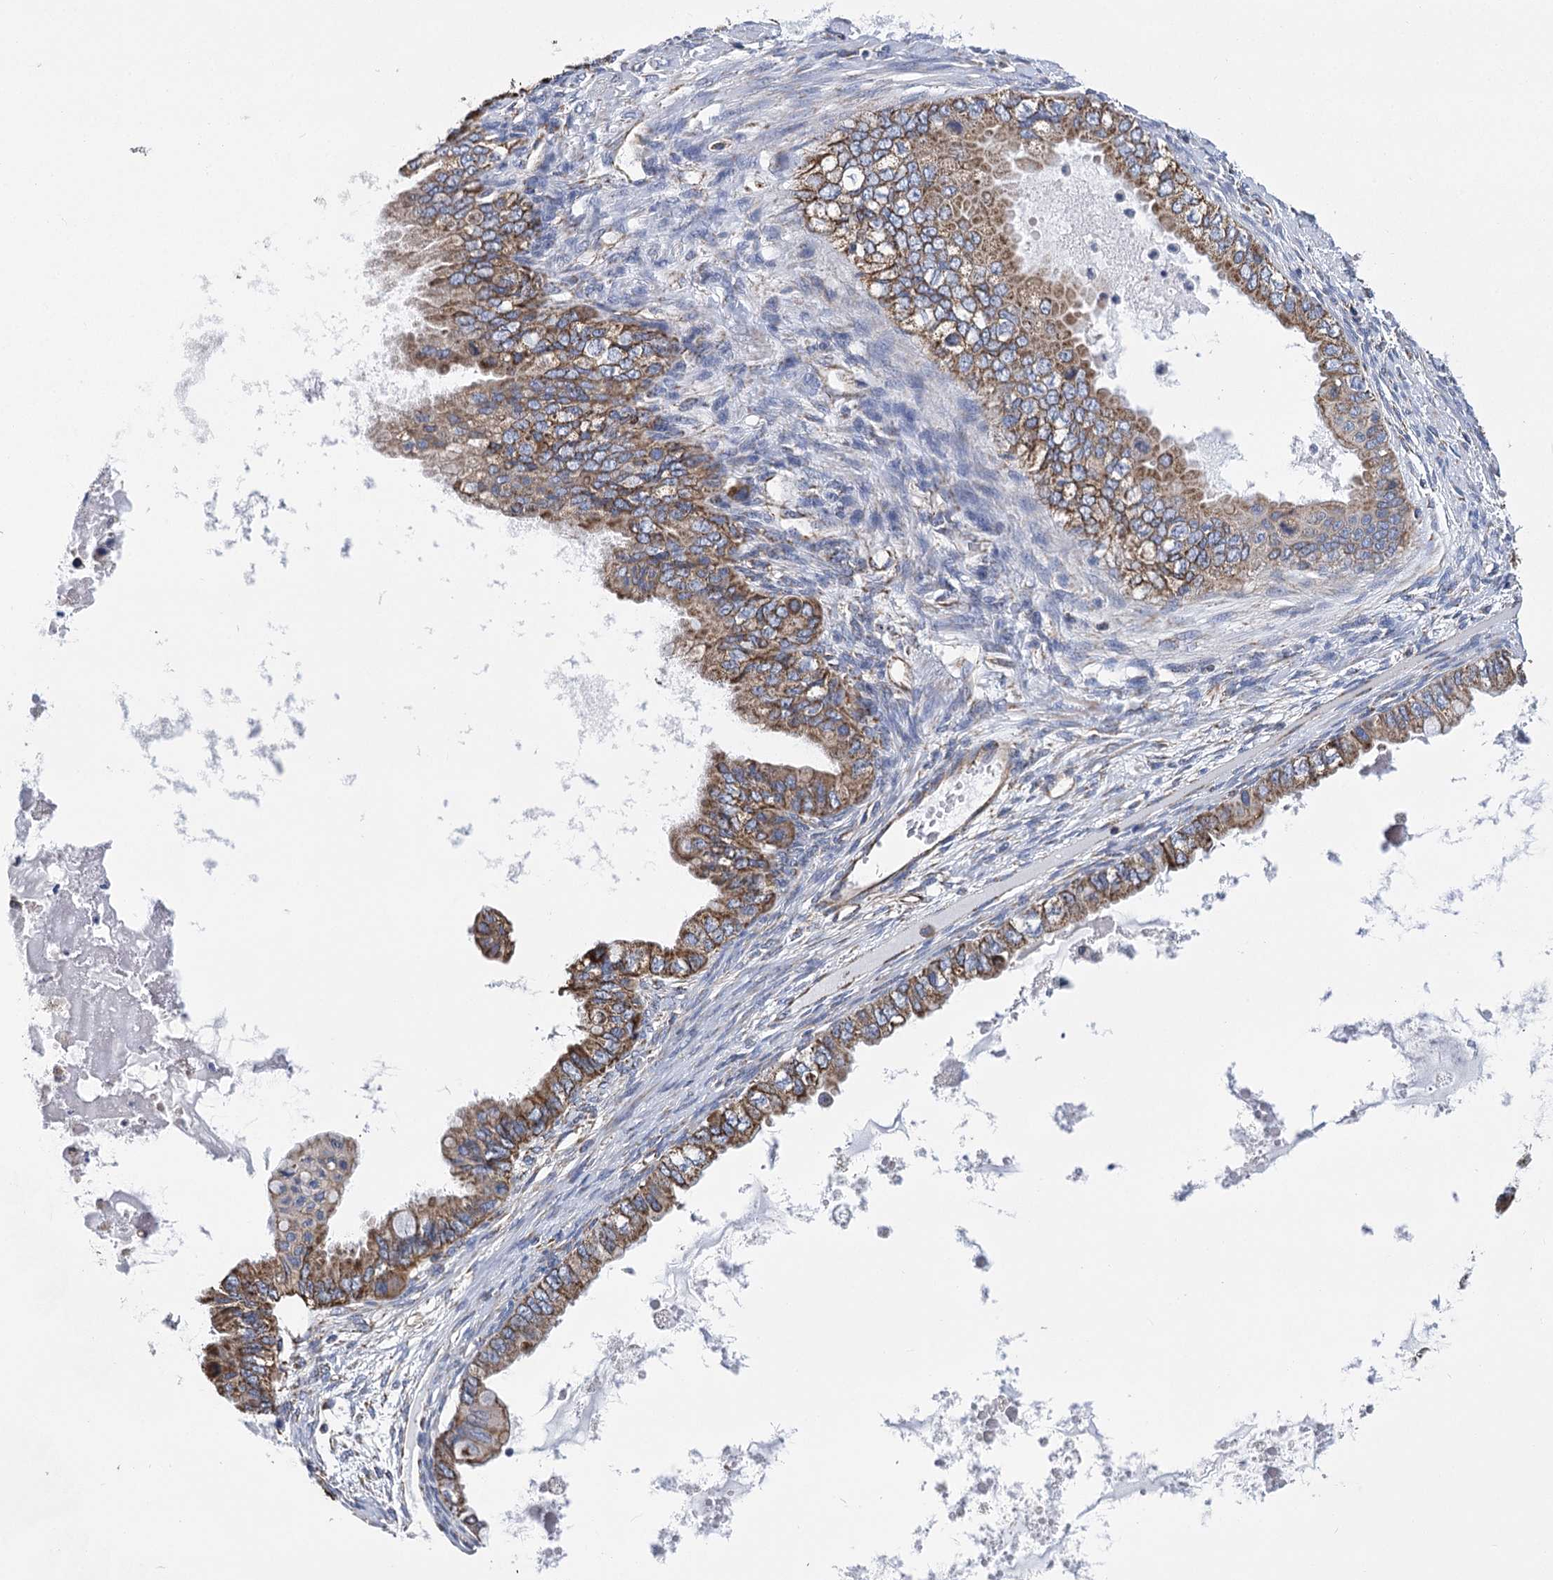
{"staining": {"intensity": "moderate", "quantity": ">75%", "location": "cytoplasmic/membranous"}, "tissue": "ovarian cancer", "cell_type": "Tumor cells", "image_type": "cancer", "snomed": [{"axis": "morphology", "description": "Cystadenocarcinoma, mucinous, NOS"}, {"axis": "topography", "description": "Ovary"}], "caption": "Ovarian cancer (mucinous cystadenocarcinoma) stained with a brown dye displays moderate cytoplasmic/membranous positive expression in about >75% of tumor cells.", "gene": "CCDC73", "patient": {"sex": "female", "age": 80}}